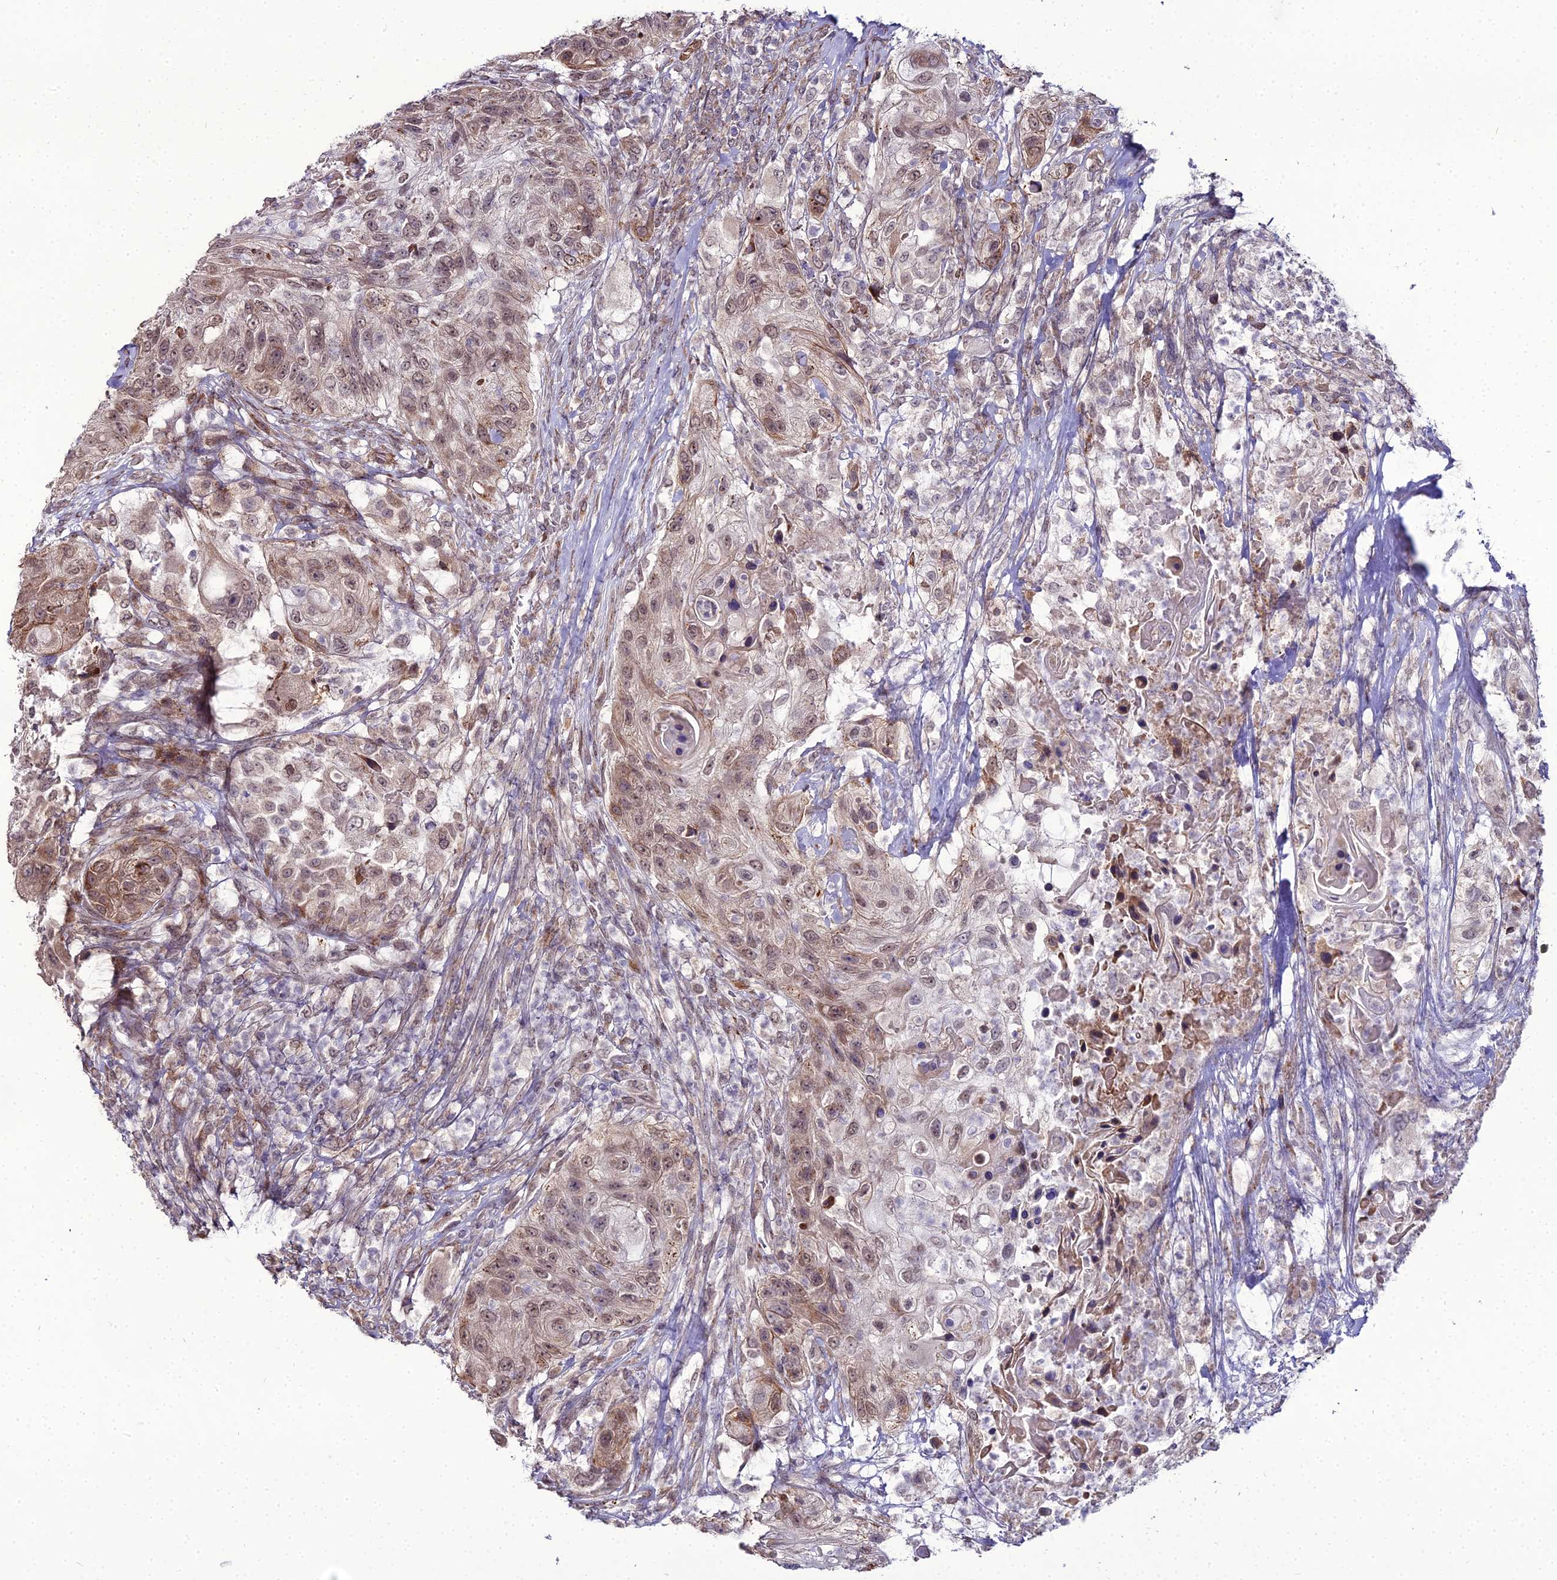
{"staining": {"intensity": "moderate", "quantity": ">75%", "location": "cytoplasmic/membranous,nuclear"}, "tissue": "urothelial cancer", "cell_type": "Tumor cells", "image_type": "cancer", "snomed": [{"axis": "morphology", "description": "Urothelial carcinoma, High grade"}, {"axis": "topography", "description": "Urinary bladder"}], "caption": "Moderate cytoplasmic/membranous and nuclear positivity is appreciated in approximately >75% of tumor cells in high-grade urothelial carcinoma. (Brightfield microscopy of DAB IHC at high magnification).", "gene": "TROAP", "patient": {"sex": "female", "age": 60}}